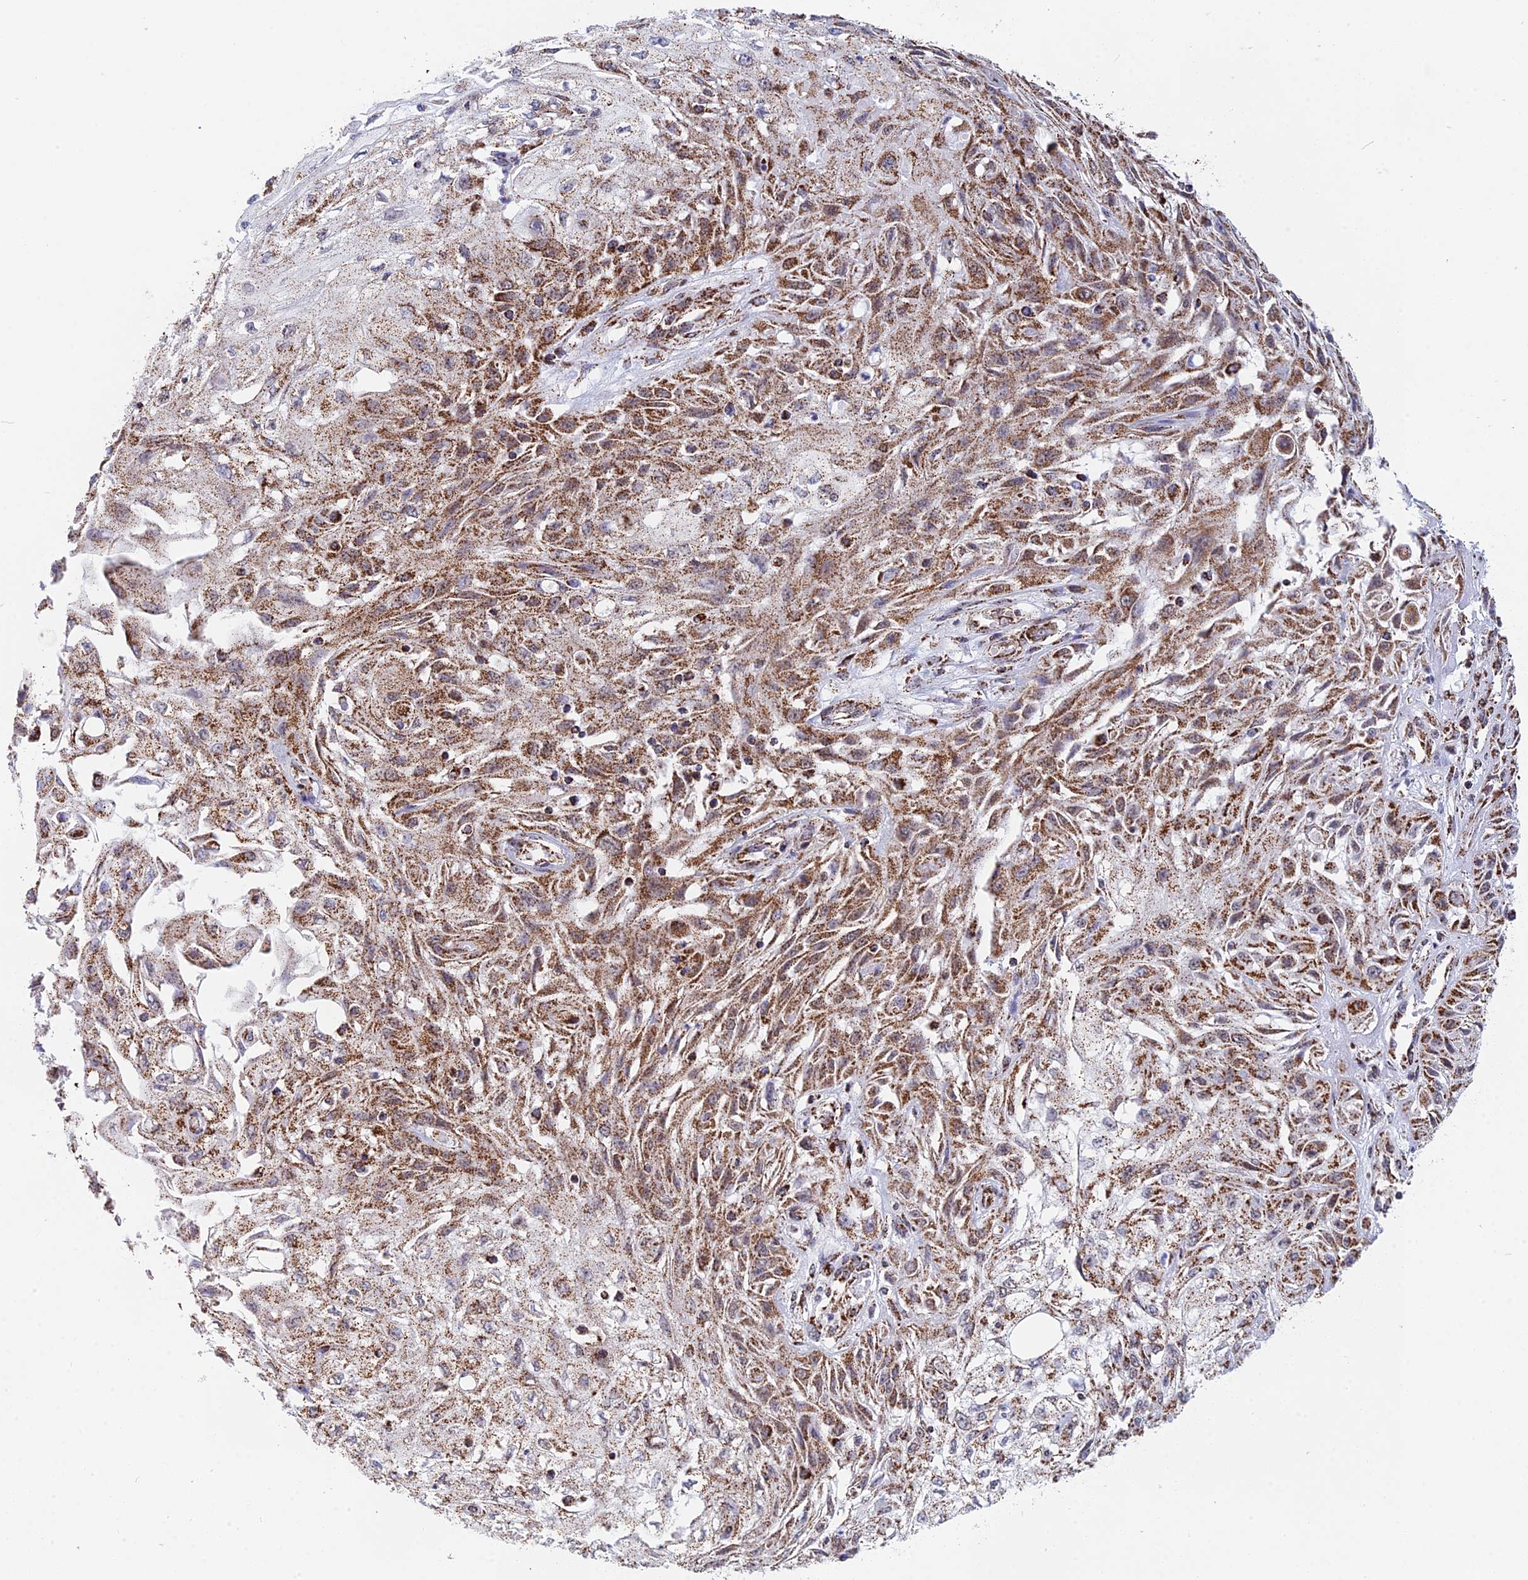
{"staining": {"intensity": "moderate", "quantity": ">75%", "location": "cytoplasmic/membranous"}, "tissue": "skin cancer", "cell_type": "Tumor cells", "image_type": "cancer", "snomed": [{"axis": "morphology", "description": "Squamous cell carcinoma, NOS"}, {"axis": "morphology", "description": "Squamous cell carcinoma, metastatic, NOS"}, {"axis": "topography", "description": "Skin"}, {"axis": "topography", "description": "Lymph node"}], "caption": "There is medium levels of moderate cytoplasmic/membranous staining in tumor cells of skin cancer, as demonstrated by immunohistochemical staining (brown color).", "gene": "CDC16", "patient": {"sex": "male", "age": 75}}